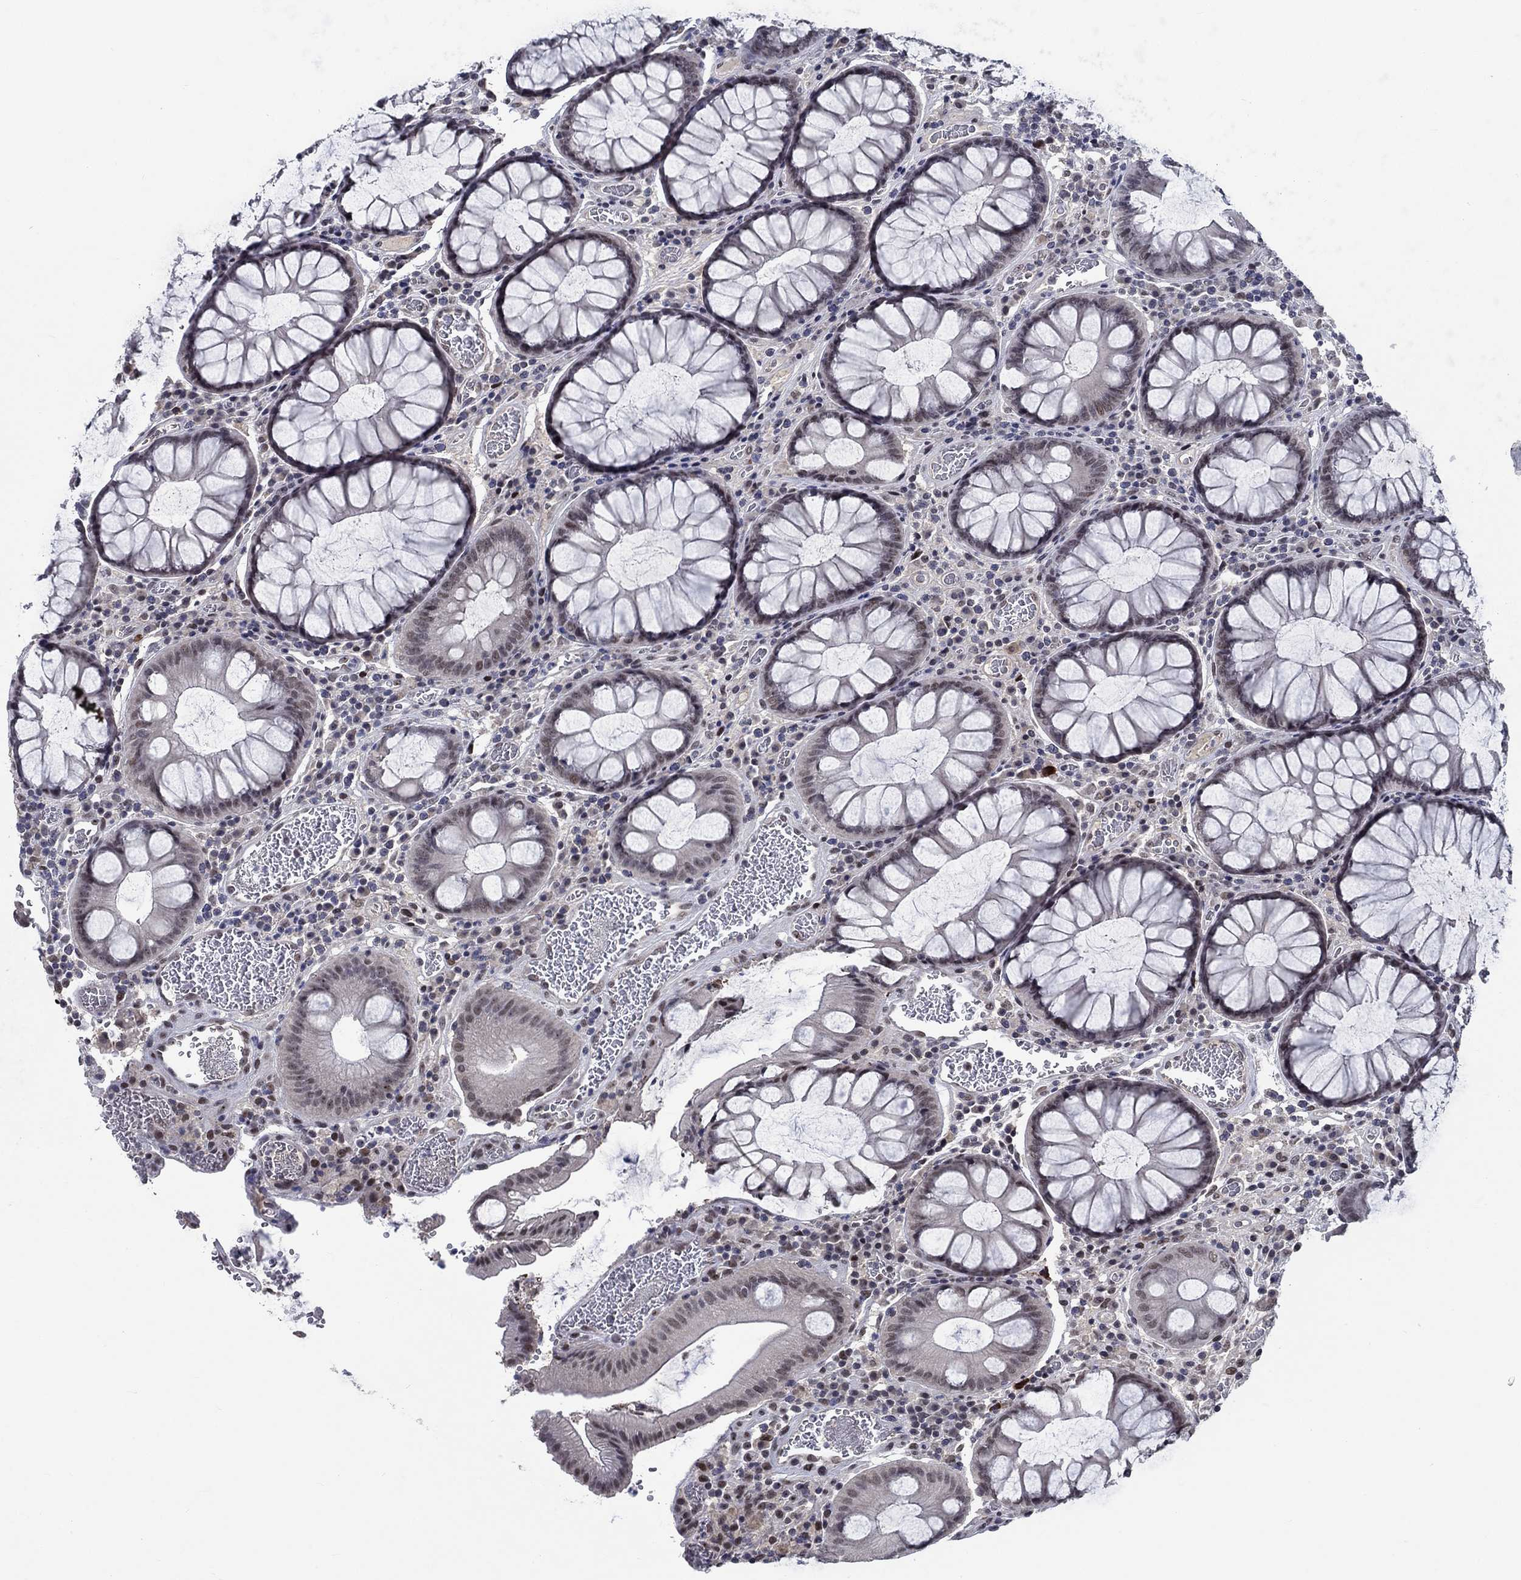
{"staining": {"intensity": "strong", "quantity": "<25%", "location": "nuclear"}, "tissue": "colorectal cancer", "cell_type": "Tumor cells", "image_type": "cancer", "snomed": [{"axis": "morphology", "description": "Adenocarcinoma, NOS"}, {"axis": "topography", "description": "Colon"}], "caption": "Tumor cells show medium levels of strong nuclear expression in approximately <25% of cells in human colorectal adenocarcinoma.", "gene": "HTN1", "patient": {"sex": "female", "age": 48}}